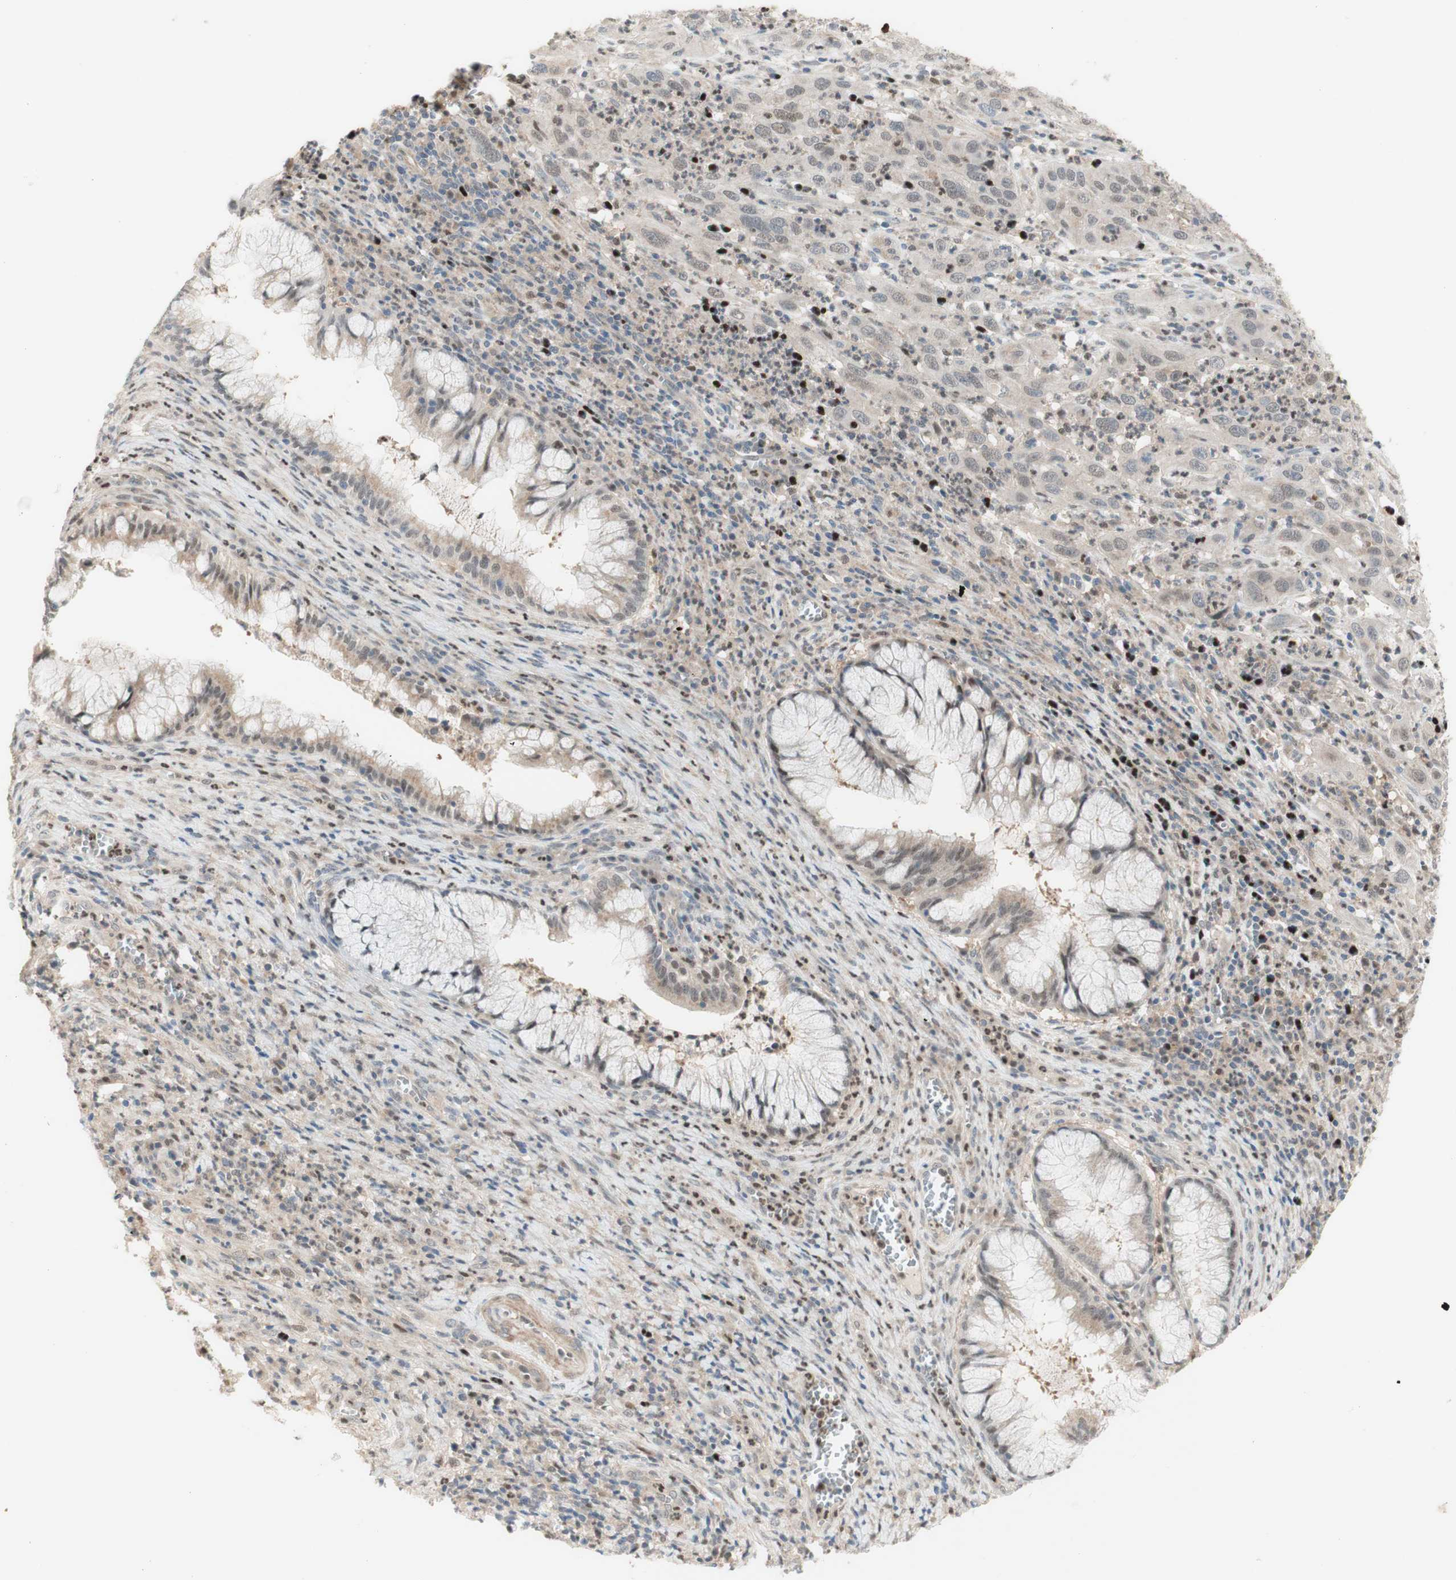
{"staining": {"intensity": "weak", "quantity": "25%-75%", "location": "nuclear"}, "tissue": "cervical cancer", "cell_type": "Tumor cells", "image_type": "cancer", "snomed": [{"axis": "morphology", "description": "Squamous cell carcinoma, NOS"}, {"axis": "topography", "description": "Cervix"}], "caption": "This photomicrograph exhibits IHC staining of cervical cancer (squamous cell carcinoma), with low weak nuclear staining in approximately 25%-75% of tumor cells.", "gene": "RFNG", "patient": {"sex": "female", "age": 32}}